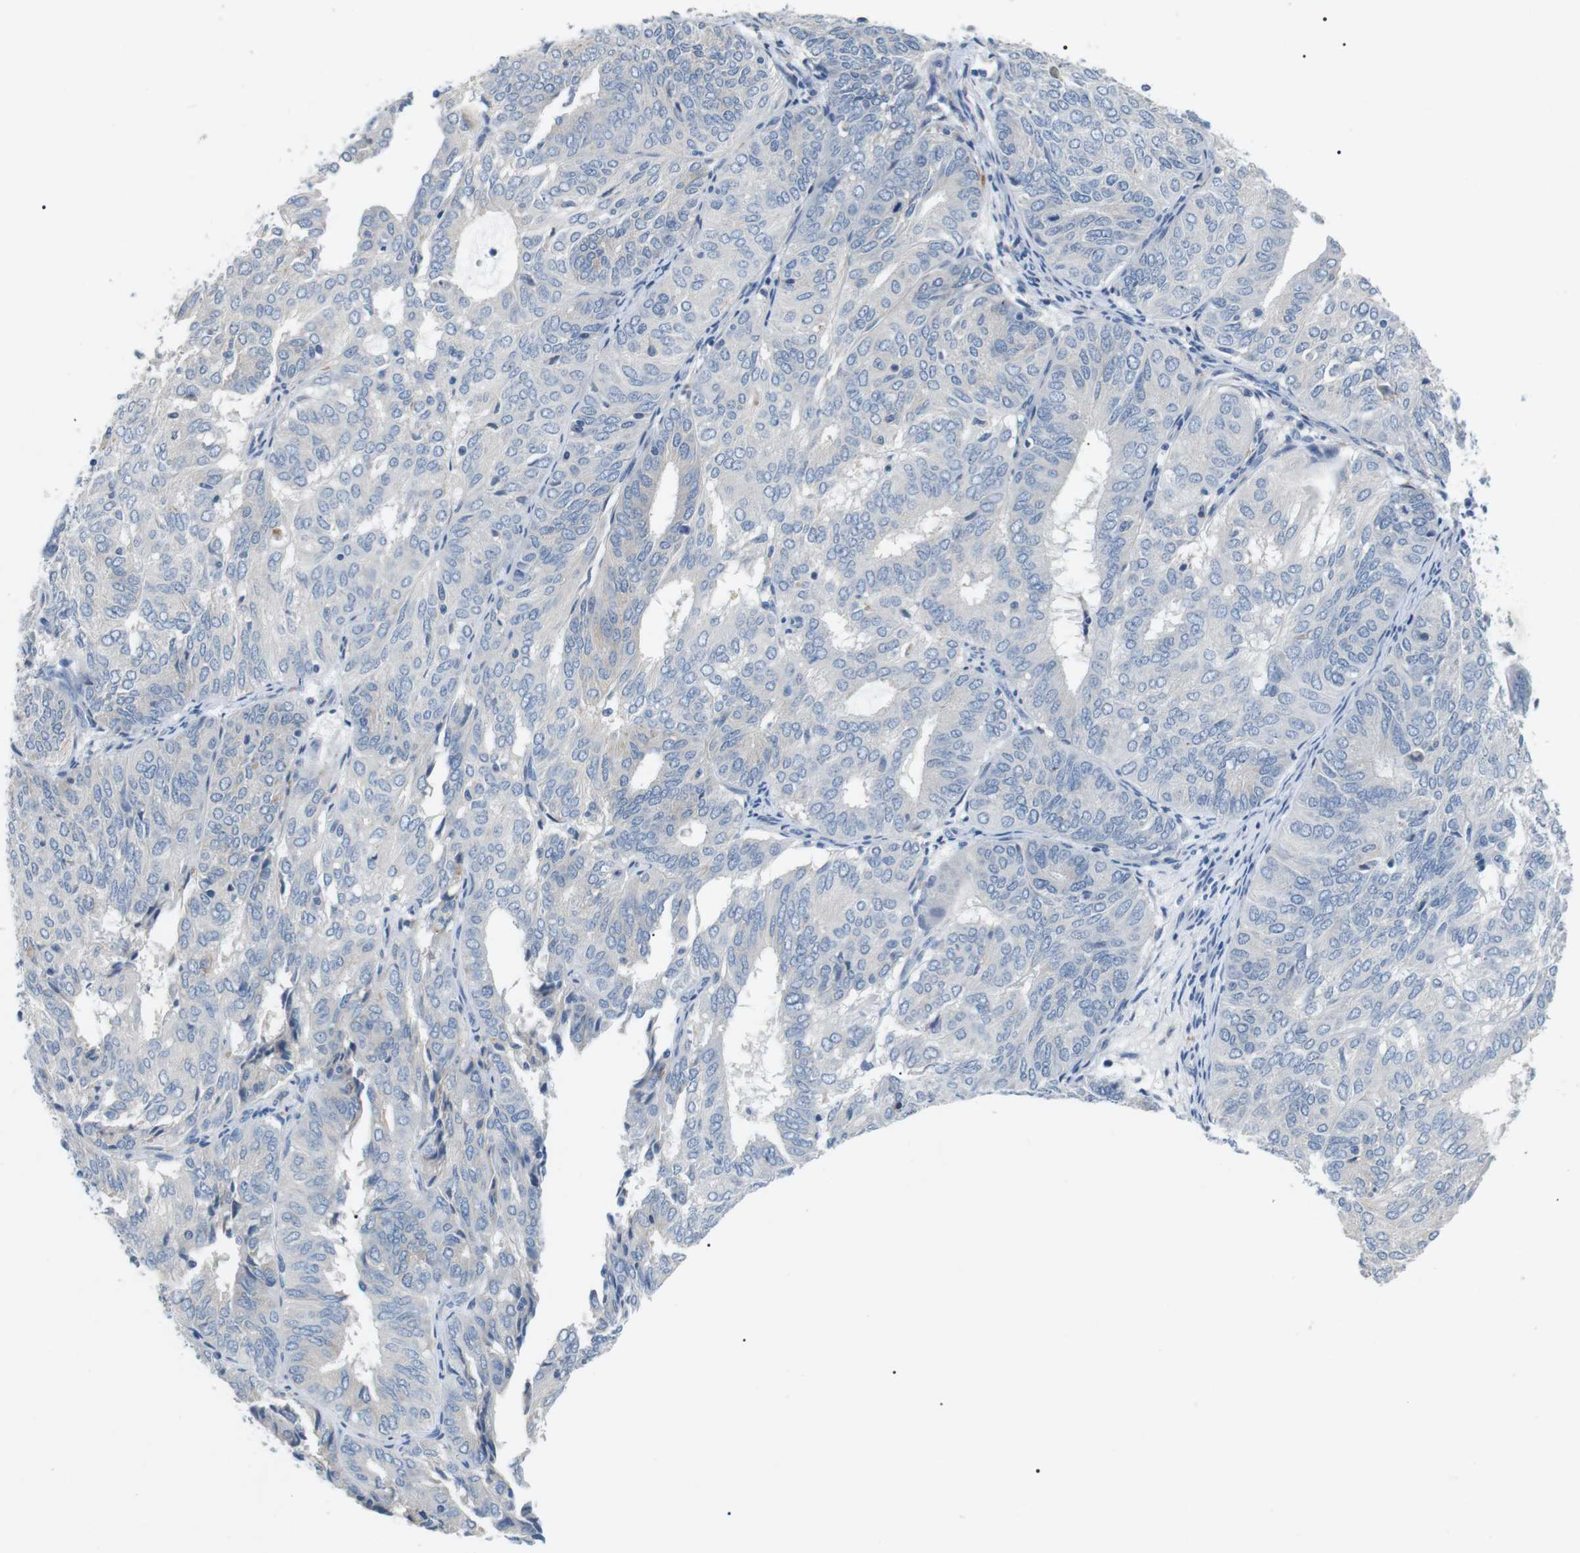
{"staining": {"intensity": "negative", "quantity": "none", "location": "none"}, "tissue": "endometrial cancer", "cell_type": "Tumor cells", "image_type": "cancer", "snomed": [{"axis": "morphology", "description": "Adenocarcinoma, NOS"}, {"axis": "topography", "description": "Uterus"}], "caption": "Protein analysis of endometrial cancer shows no significant positivity in tumor cells. (DAB immunohistochemistry (IHC), high magnification).", "gene": "FCGRT", "patient": {"sex": "female", "age": 60}}